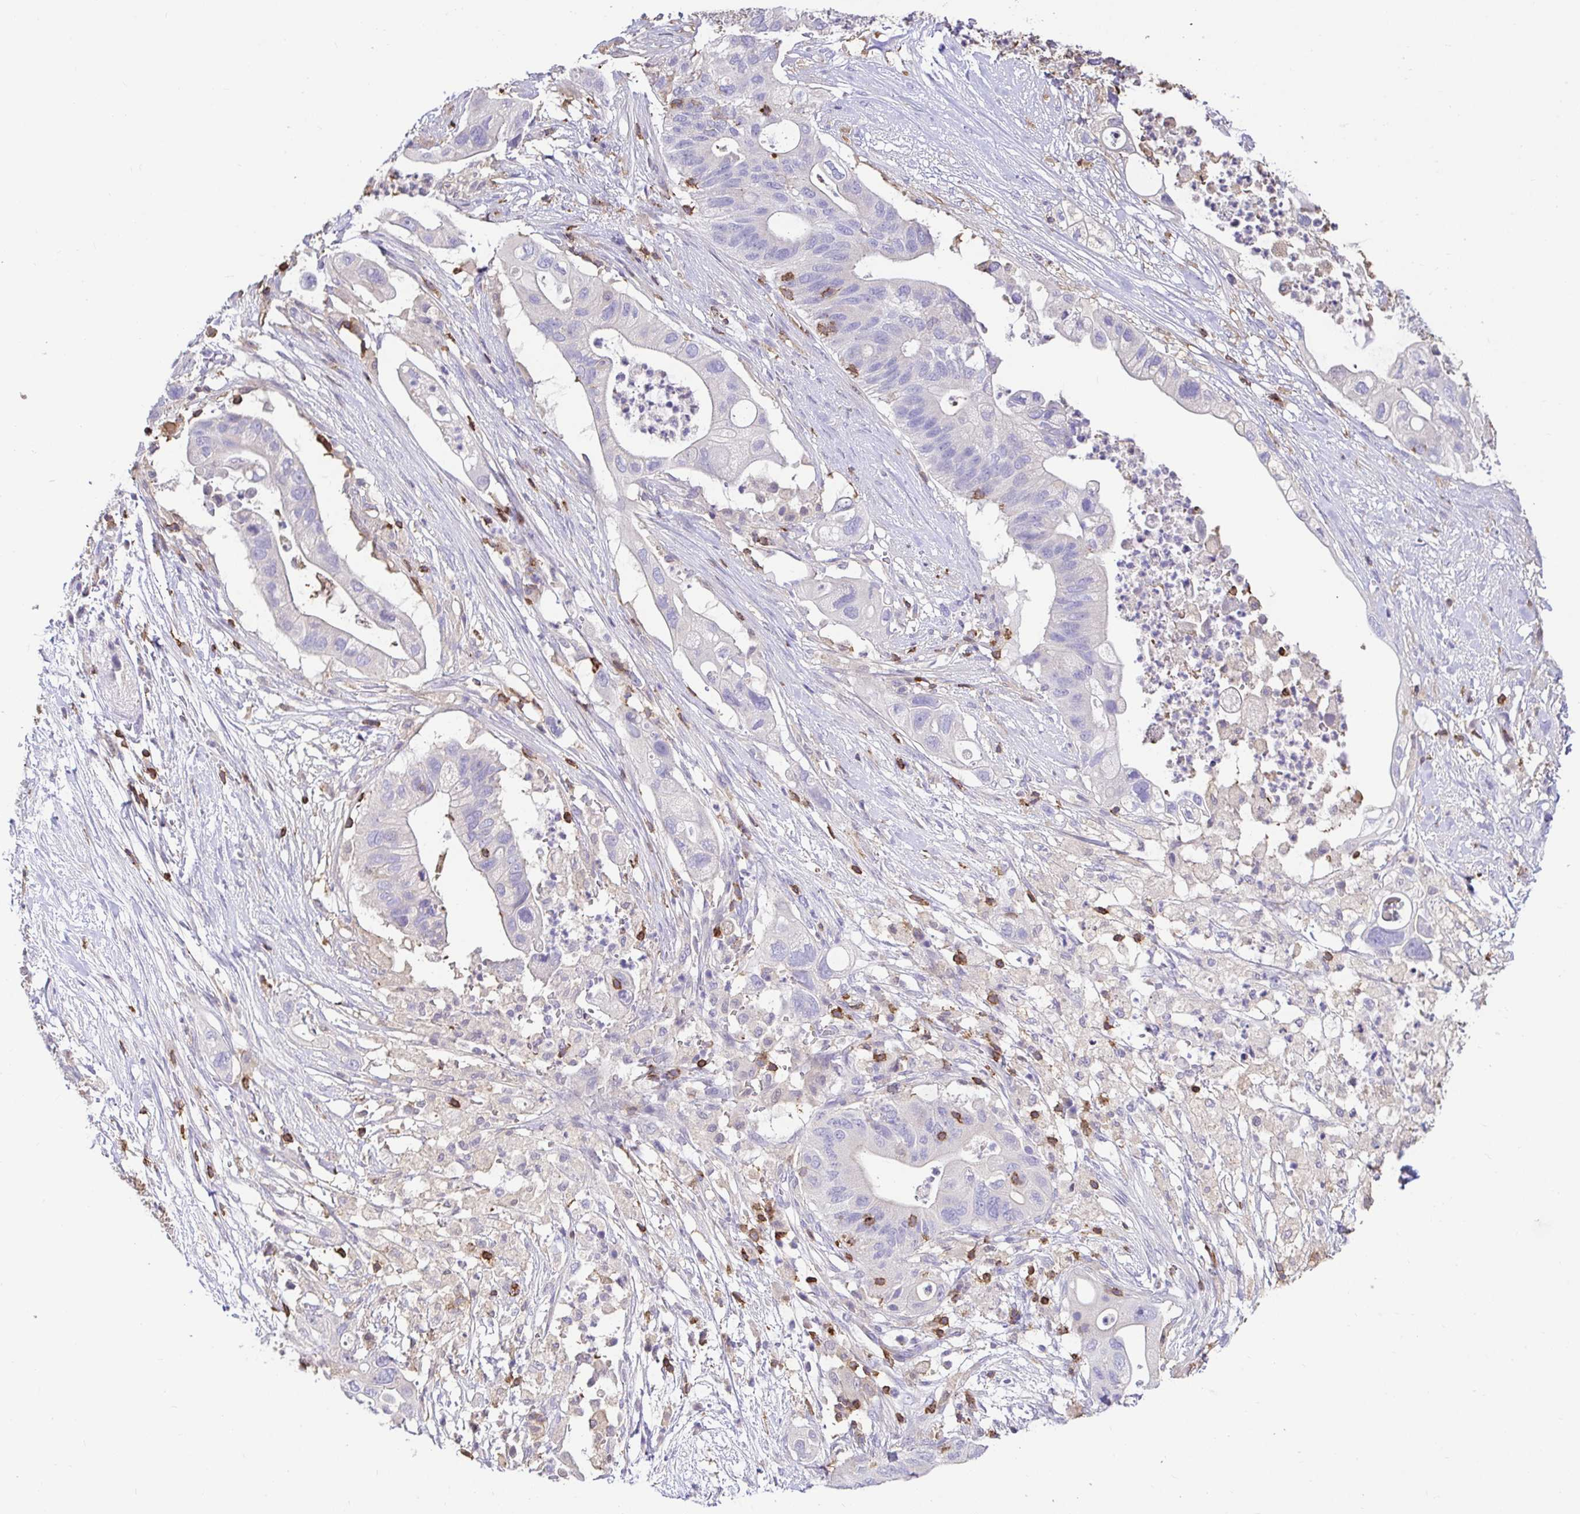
{"staining": {"intensity": "negative", "quantity": "none", "location": "none"}, "tissue": "pancreatic cancer", "cell_type": "Tumor cells", "image_type": "cancer", "snomed": [{"axis": "morphology", "description": "Adenocarcinoma, NOS"}, {"axis": "topography", "description": "Pancreas"}], "caption": "There is no significant expression in tumor cells of pancreatic cancer (adenocarcinoma).", "gene": "SKAP1", "patient": {"sex": "female", "age": 72}}